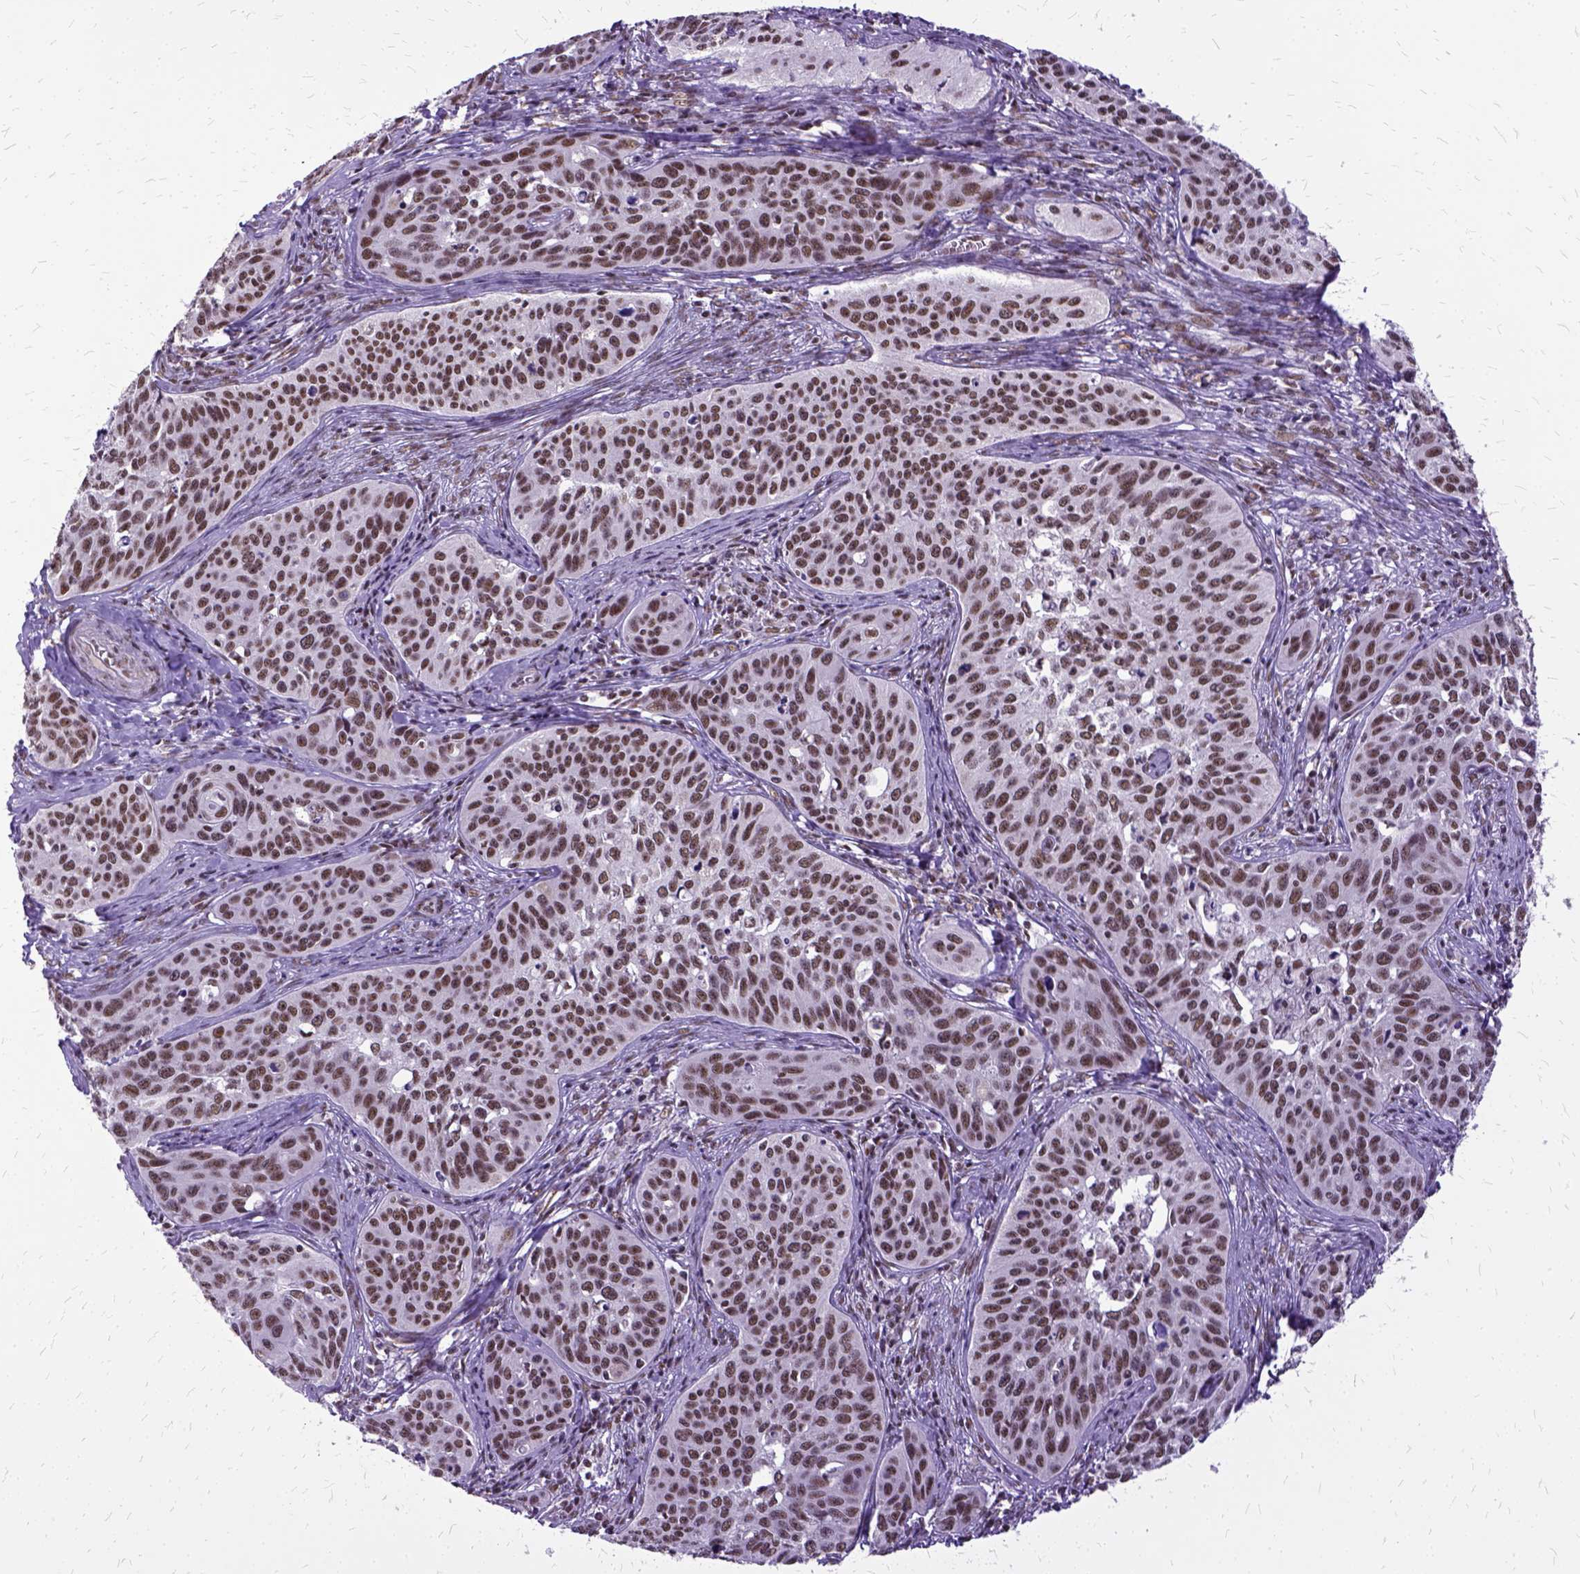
{"staining": {"intensity": "moderate", "quantity": ">75%", "location": "nuclear"}, "tissue": "cervical cancer", "cell_type": "Tumor cells", "image_type": "cancer", "snomed": [{"axis": "morphology", "description": "Squamous cell carcinoma, NOS"}, {"axis": "topography", "description": "Cervix"}], "caption": "Immunohistochemical staining of human cervical squamous cell carcinoma demonstrates moderate nuclear protein staining in about >75% of tumor cells.", "gene": "SETD1A", "patient": {"sex": "female", "age": 31}}